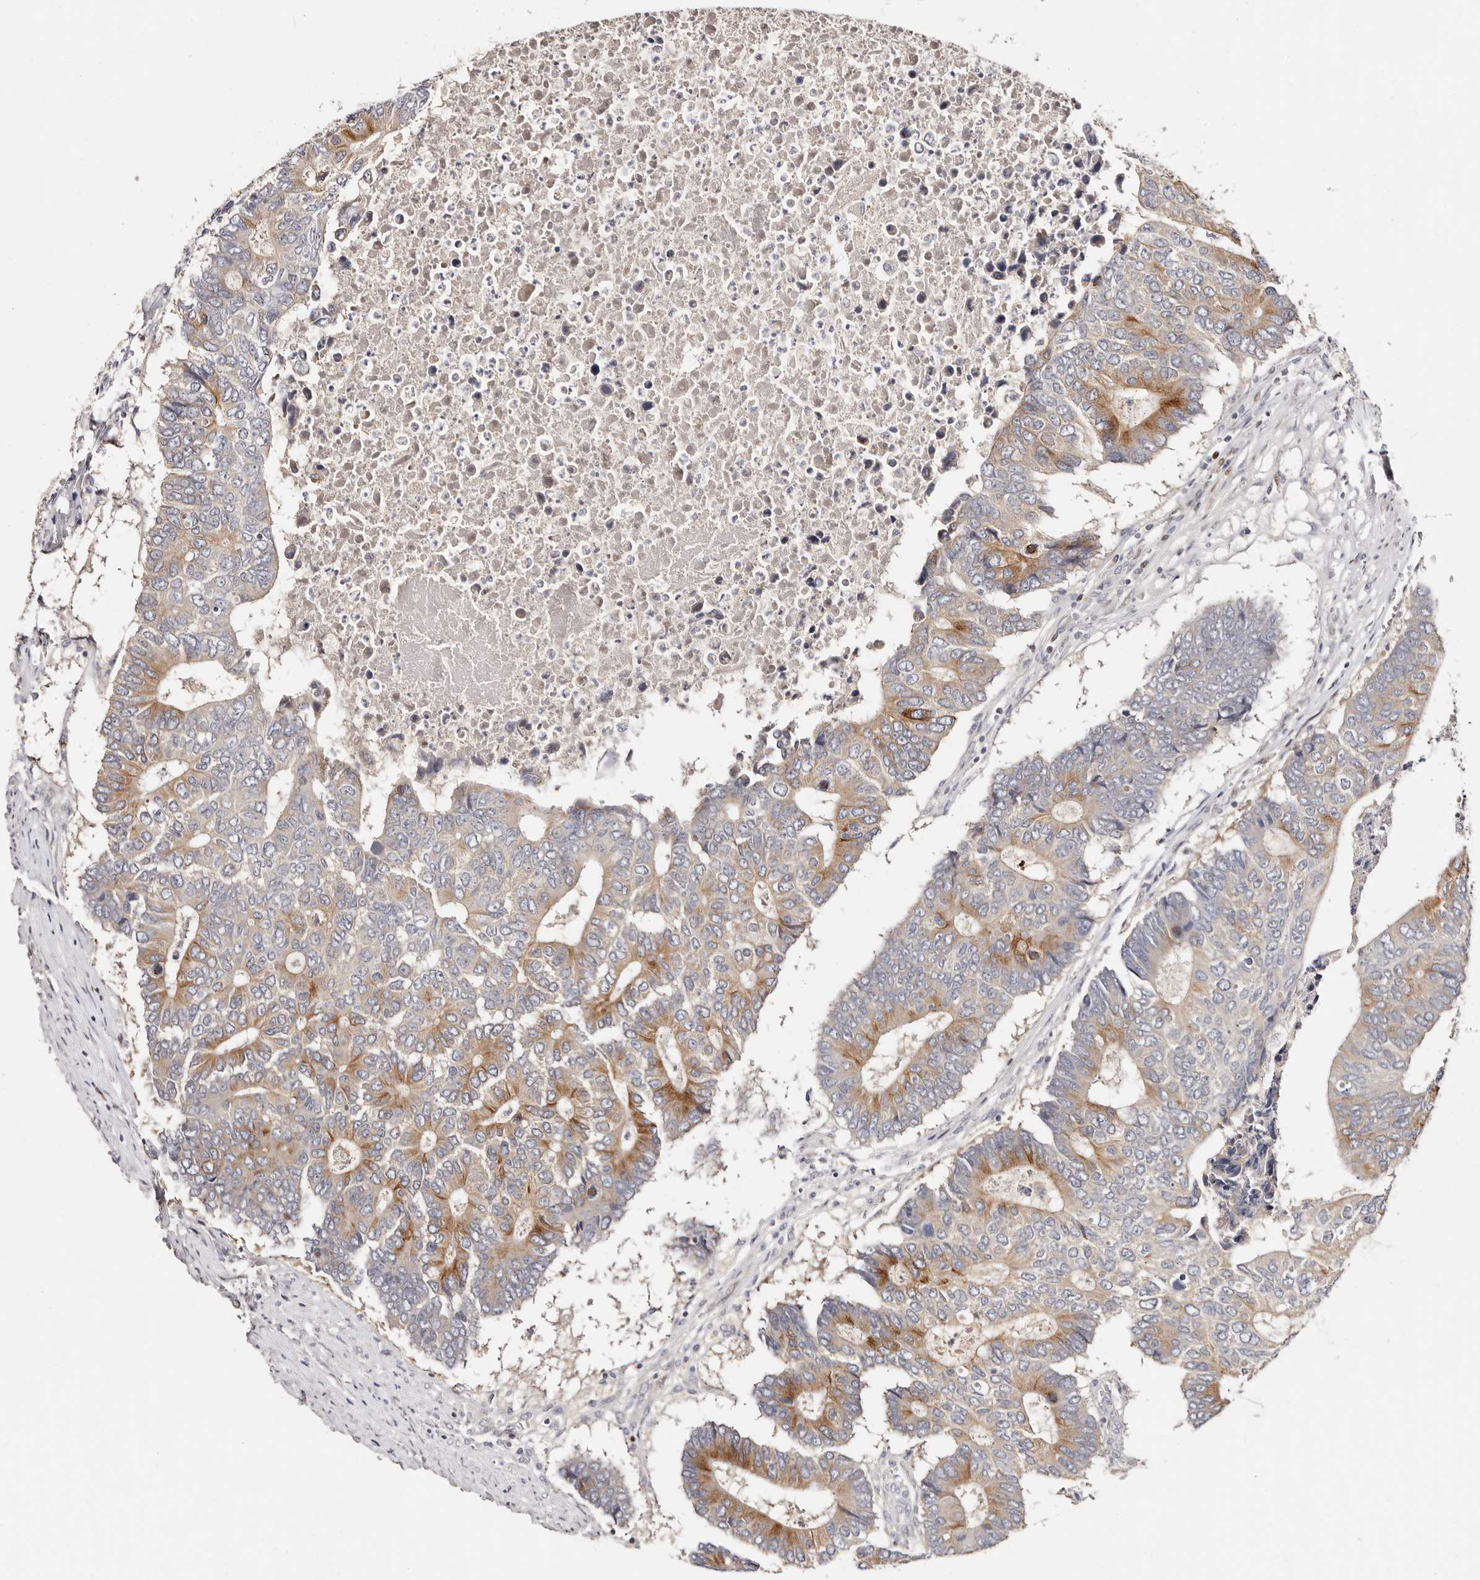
{"staining": {"intensity": "moderate", "quantity": "25%-75%", "location": "cytoplasmic/membranous"}, "tissue": "colorectal cancer", "cell_type": "Tumor cells", "image_type": "cancer", "snomed": [{"axis": "morphology", "description": "Adenocarcinoma, NOS"}, {"axis": "topography", "description": "Colon"}], "caption": "Colorectal adenocarcinoma stained with immunohistochemistry displays moderate cytoplasmic/membranous positivity in about 25%-75% of tumor cells. (Stains: DAB (3,3'-diaminobenzidine) in brown, nuclei in blue, Microscopy: brightfield microscopy at high magnification).", "gene": "IQGAP3", "patient": {"sex": "male", "age": 87}}